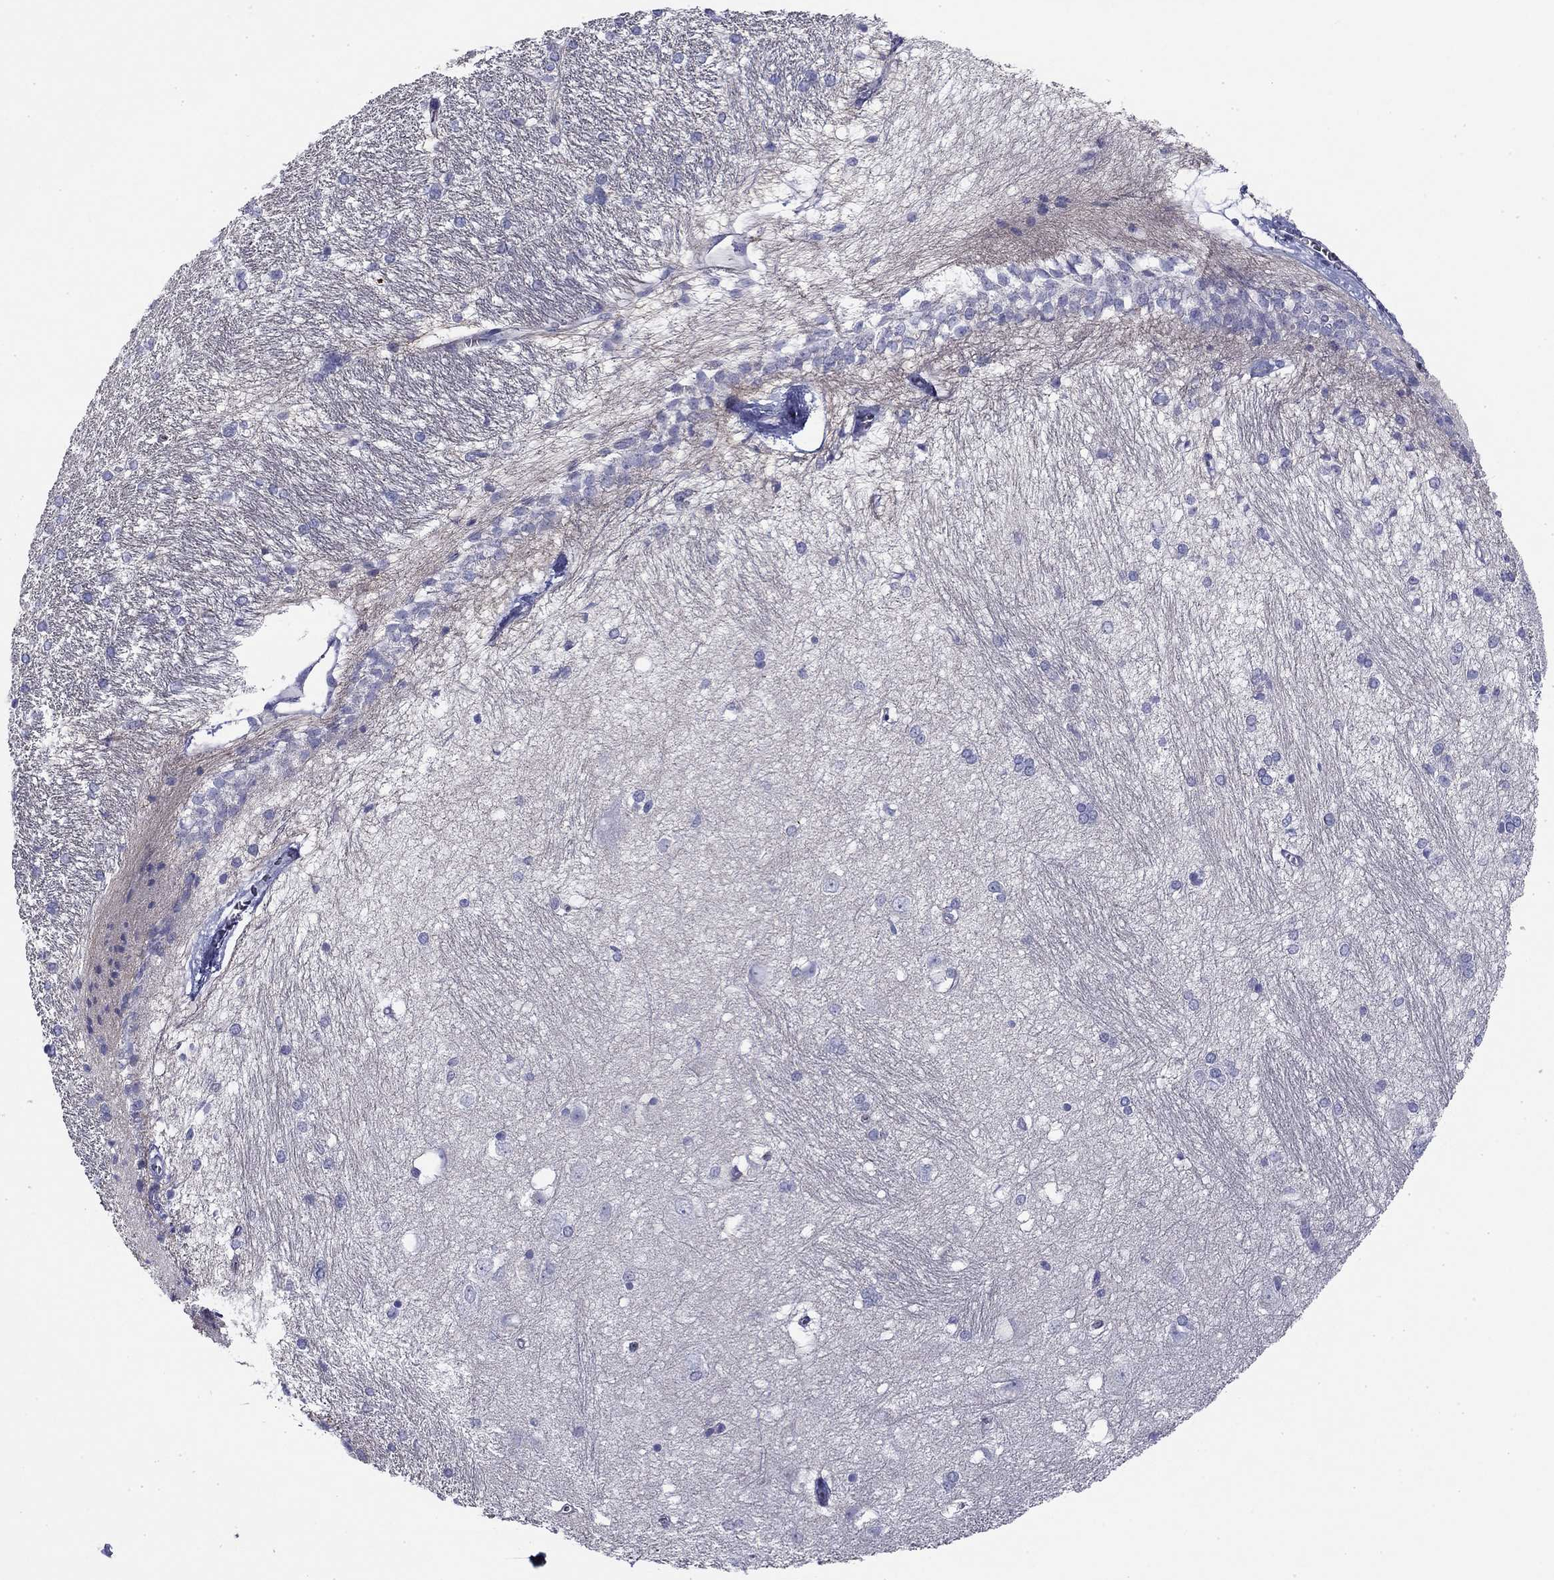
{"staining": {"intensity": "negative", "quantity": "none", "location": "none"}, "tissue": "hippocampus", "cell_type": "Glial cells", "image_type": "normal", "snomed": [{"axis": "morphology", "description": "Normal tissue, NOS"}, {"axis": "topography", "description": "Cerebral cortex"}, {"axis": "topography", "description": "Hippocampus"}], "caption": "Immunohistochemical staining of normal hippocampus reveals no significant staining in glial cells.", "gene": "CPLX4", "patient": {"sex": "female", "age": 19}}